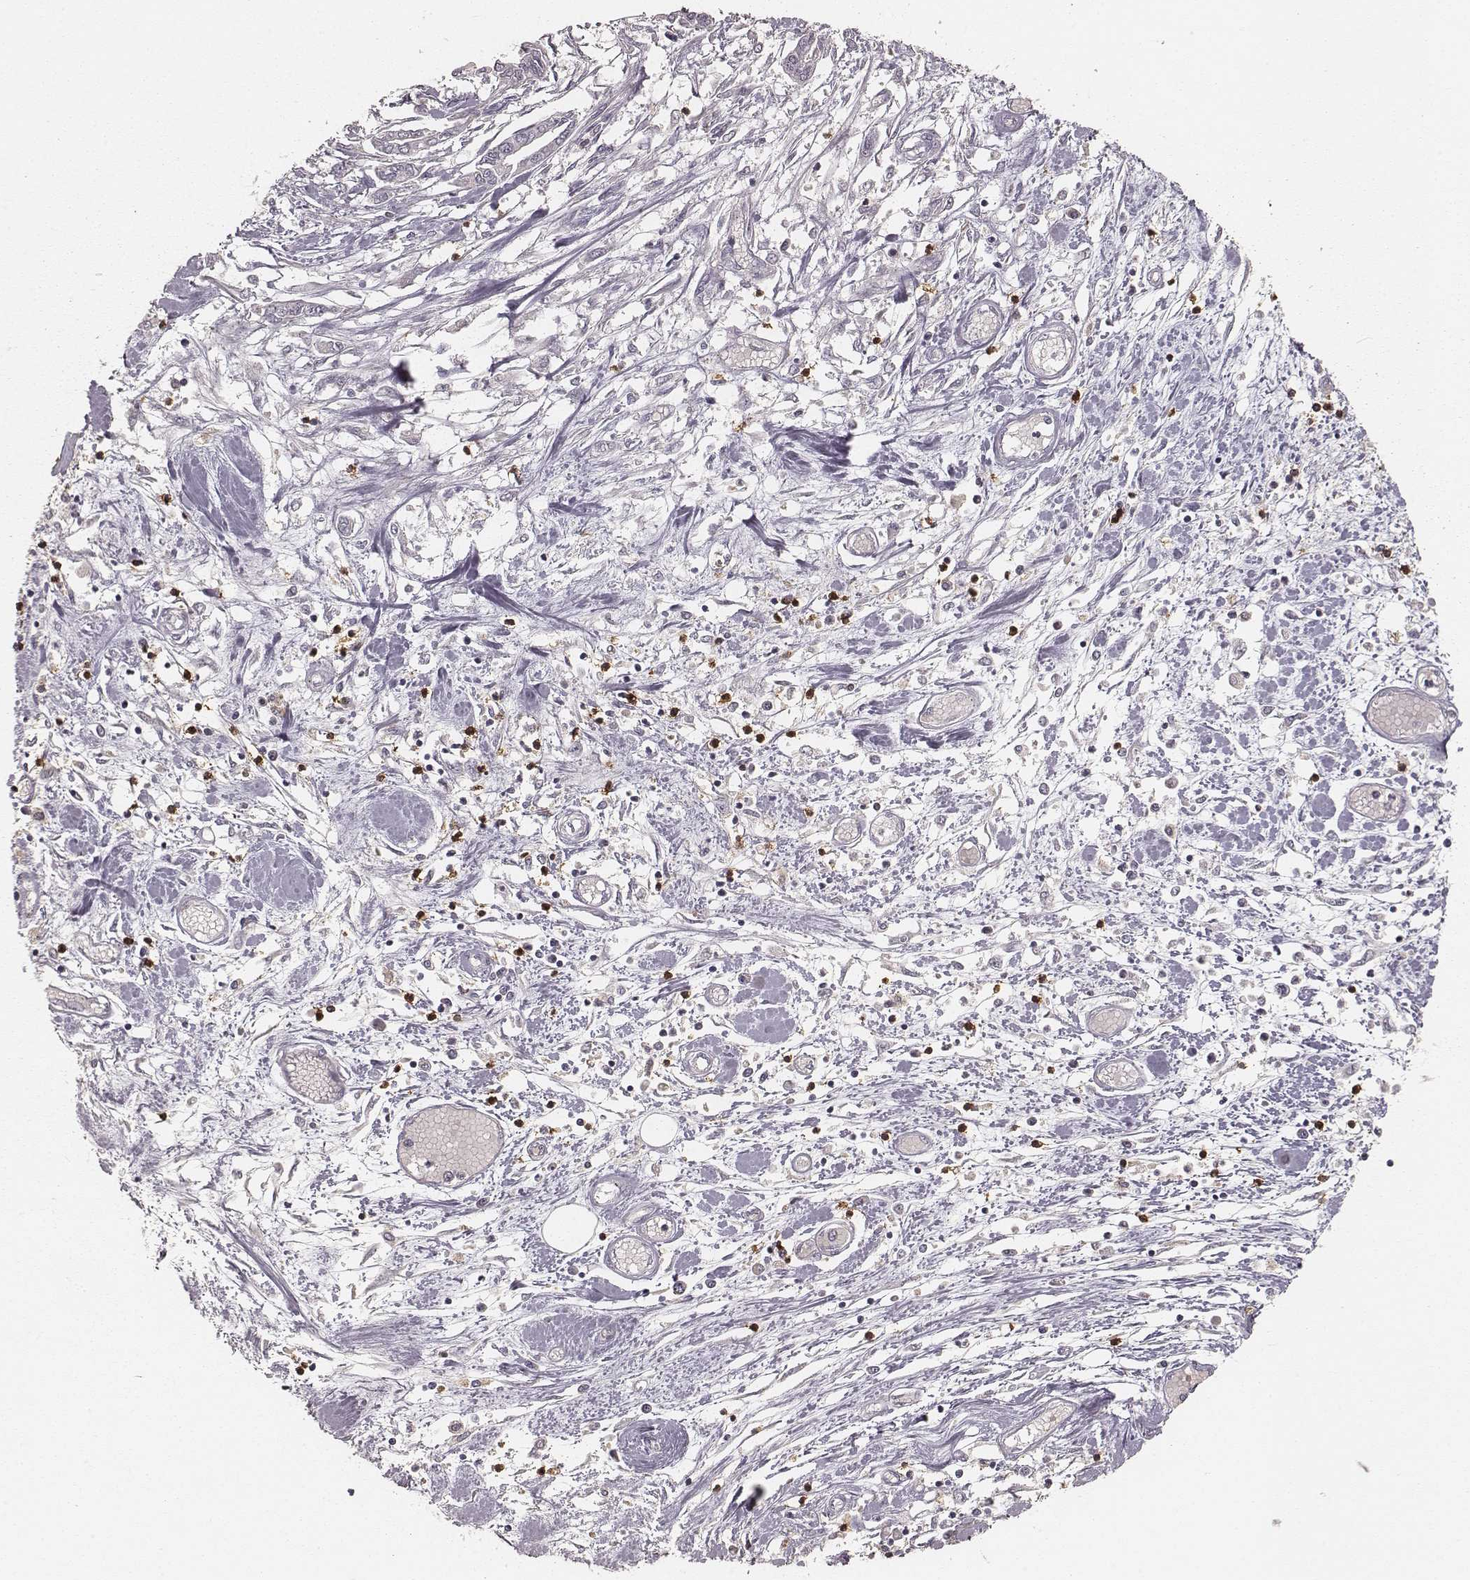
{"staining": {"intensity": "negative", "quantity": "none", "location": "none"}, "tissue": "pancreatic cancer", "cell_type": "Tumor cells", "image_type": "cancer", "snomed": [{"axis": "morphology", "description": "Adenocarcinoma, NOS"}, {"axis": "topography", "description": "Pancreas"}], "caption": "Immunohistochemical staining of human pancreatic adenocarcinoma demonstrates no significant expression in tumor cells.", "gene": "CD8A", "patient": {"sex": "male", "age": 60}}